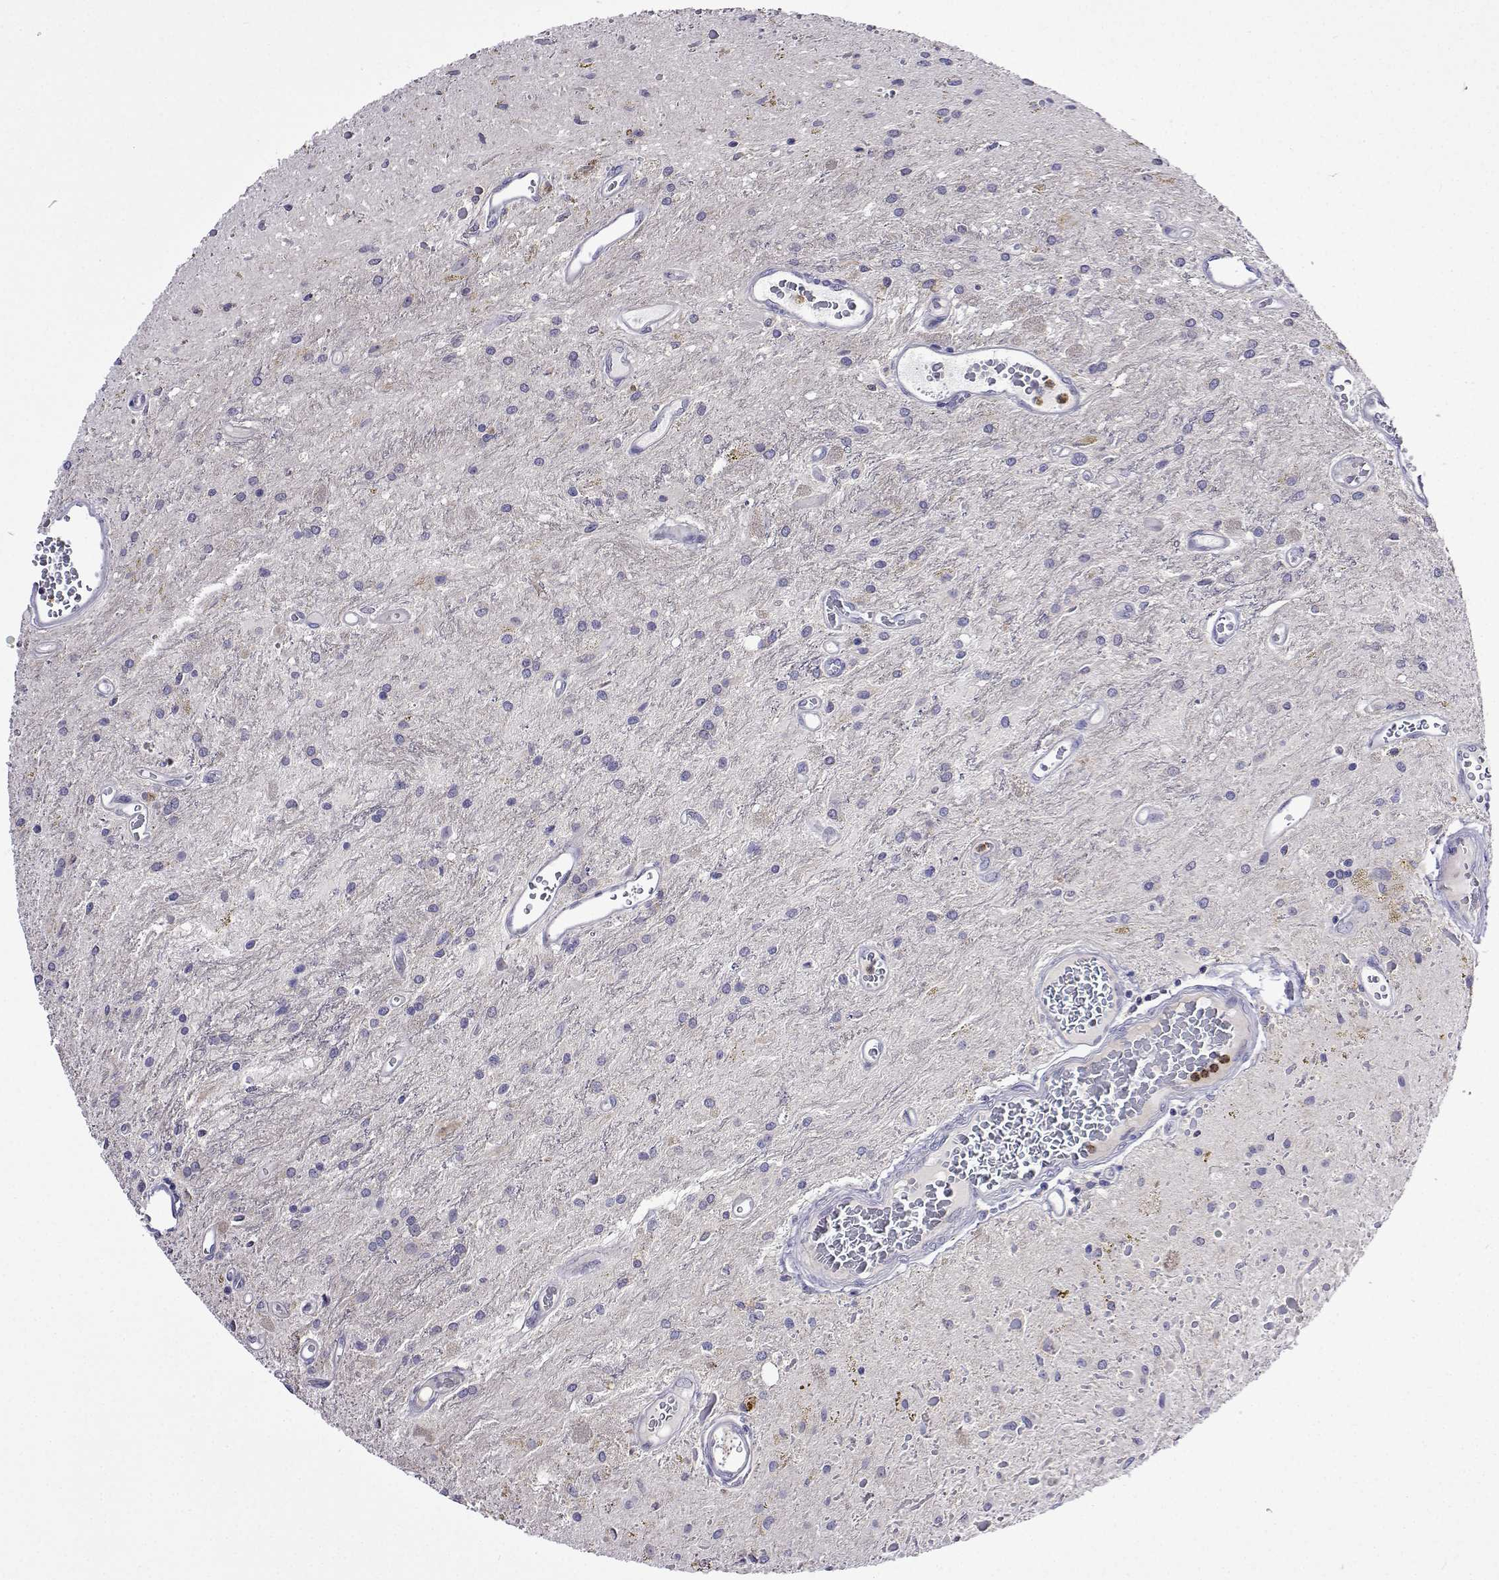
{"staining": {"intensity": "negative", "quantity": "none", "location": "none"}, "tissue": "glioma", "cell_type": "Tumor cells", "image_type": "cancer", "snomed": [{"axis": "morphology", "description": "Glioma, malignant, Low grade"}, {"axis": "topography", "description": "Cerebellum"}], "caption": "Immunohistochemistry (IHC) micrograph of human malignant glioma (low-grade) stained for a protein (brown), which exhibits no expression in tumor cells.", "gene": "SULT2A1", "patient": {"sex": "female", "age": 14}}